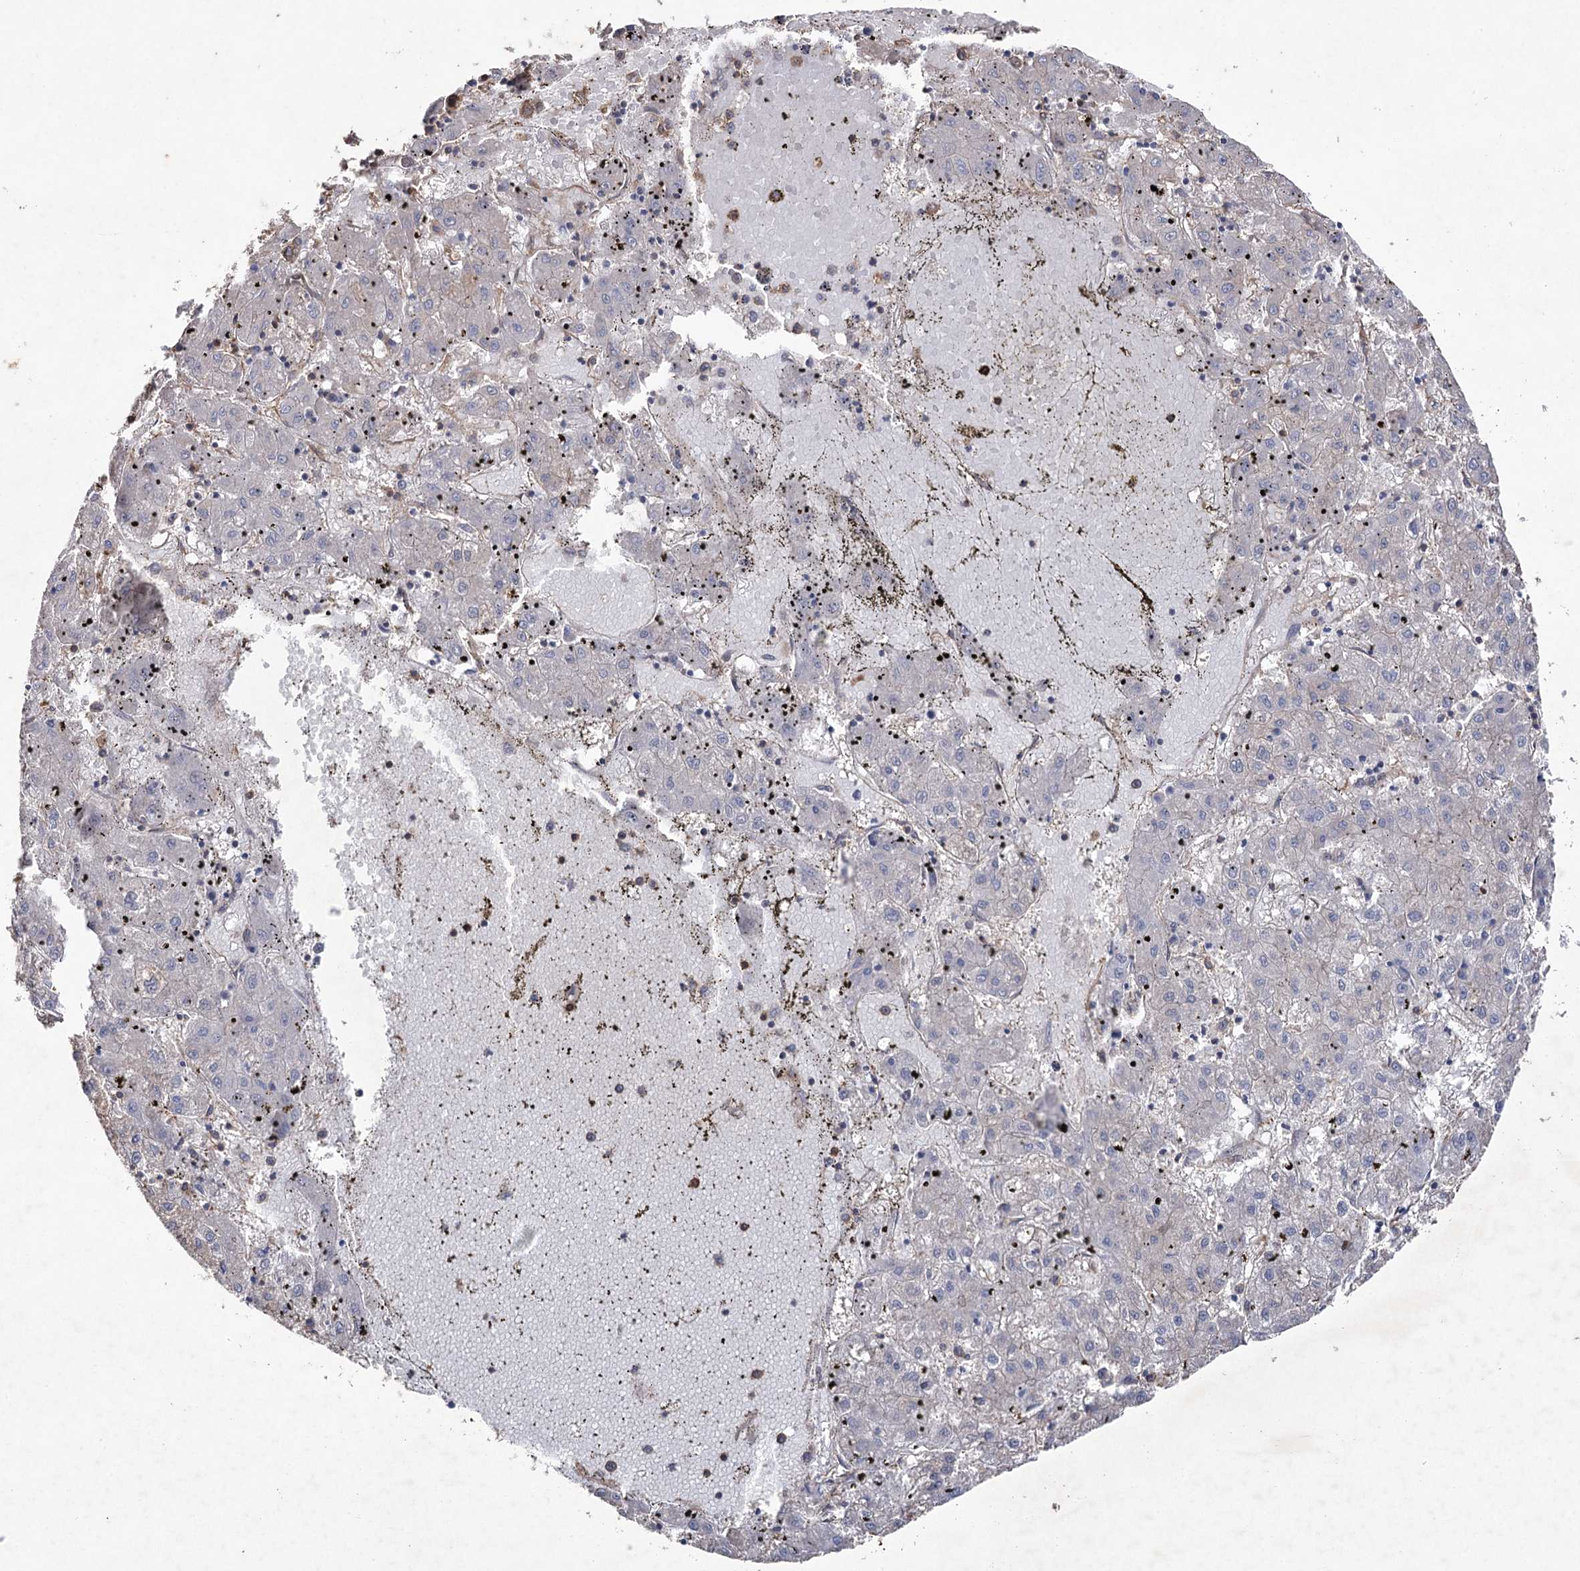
{"staining": {"intensity": "negative", "quantity": "none", "location": "none"}, "tissue": "liver cancer", "cell_type": "Tumor cells", "image_type": "cancer", "snomed": [{"axis": "morphology", "description": "Carcinoma, Hepatocellular, NOS"}, {"axis": "topography", "description": "Liver"}], "caption": "A micrograph of hepatocellular carcinoma (liver) stained for a protein exhibits no brown staining in tumor cells. (DAB IHC visualized using brightfield microscopy, high magnification).", "gene": "FAM13B", "patient": {"sex": "male", "age": 72}}